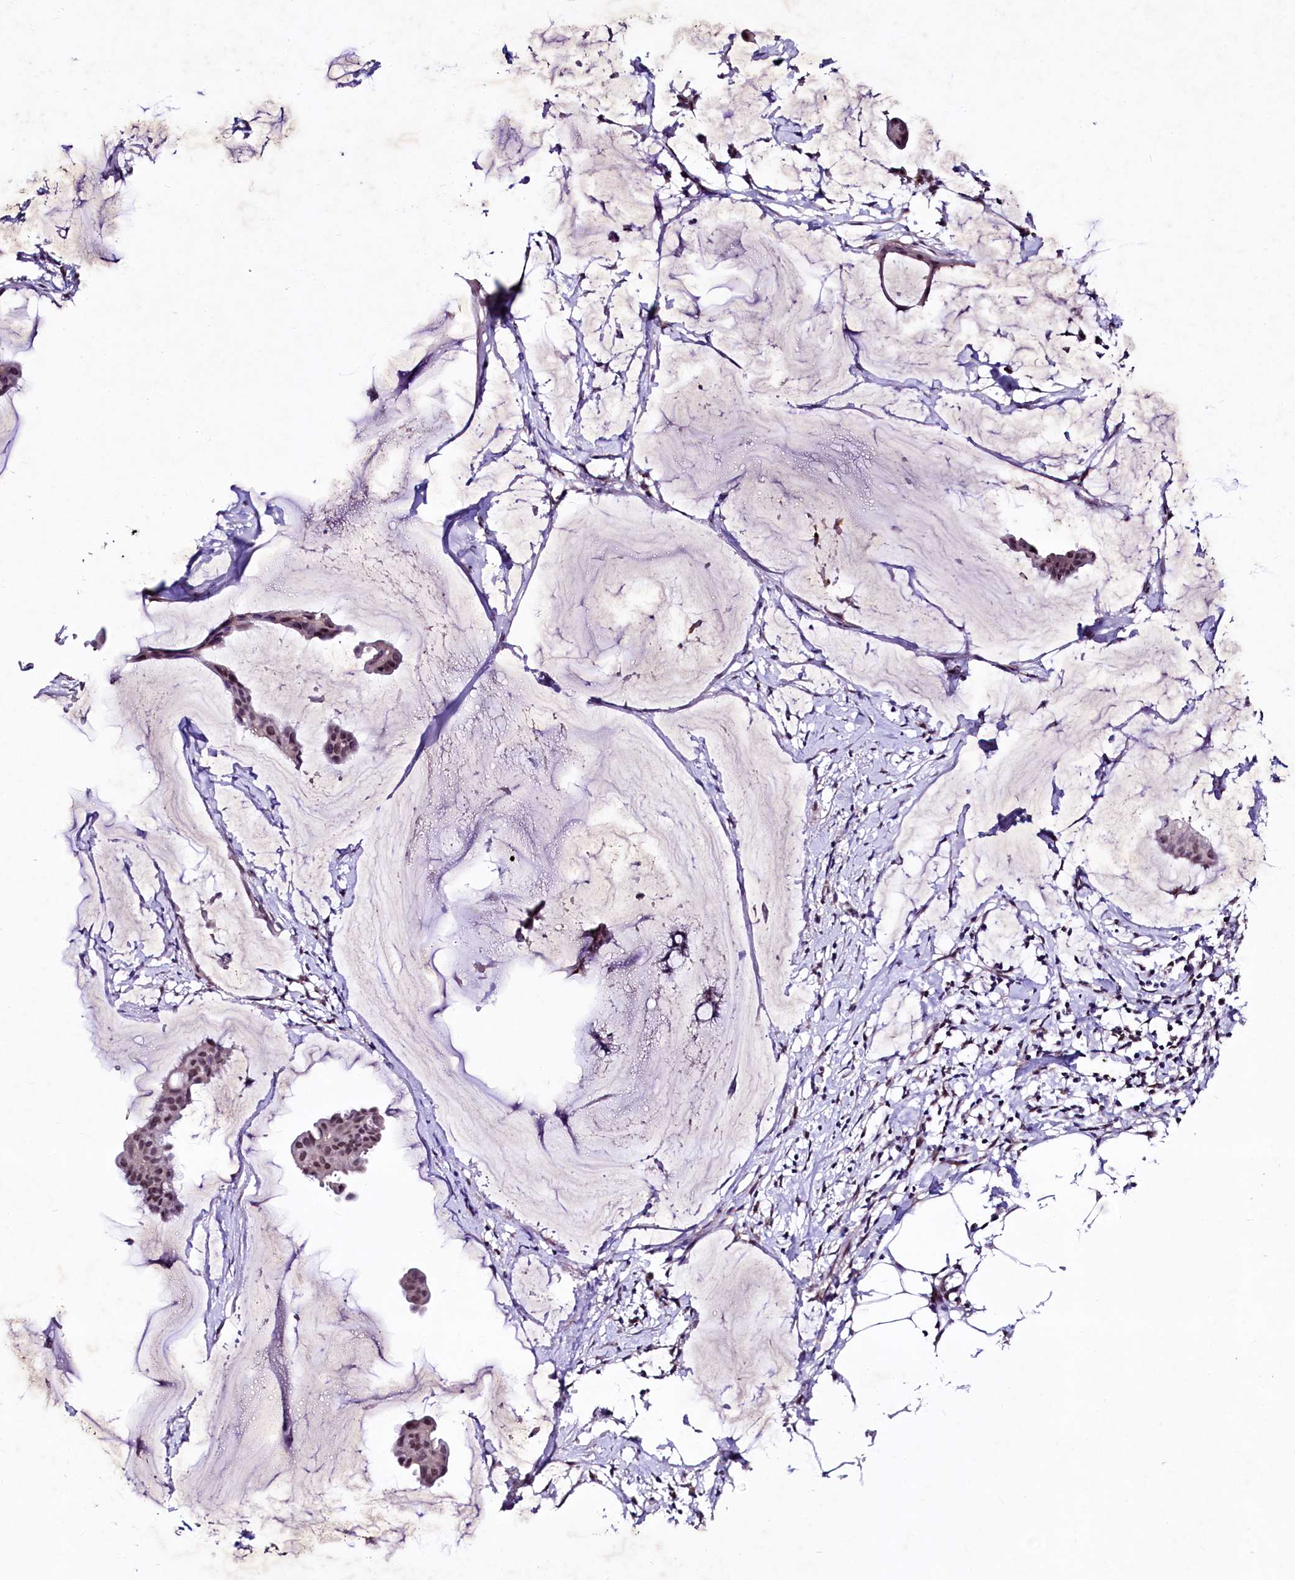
{"staining": {"intensity": "moderate", "quantity": ">75%", "location": "nuclear"}, "tissue": "ovarian cancer", "cell_type": "Tumor cells", "image_type": "cancer", "snomed": [{"axis": "morphology", "description": "Cystadenocarcinoma, mucinous, NOS"}, {"axis": "topography", "description": "Ovary"}], "caption": "A brown stain labels moderate nuclear staining of a protein in human mucinous cystadenocarcinoma (ovarian) tumor cells.", "gene": "LEUTX", "patient": {"sex": "female", "age": 73}}